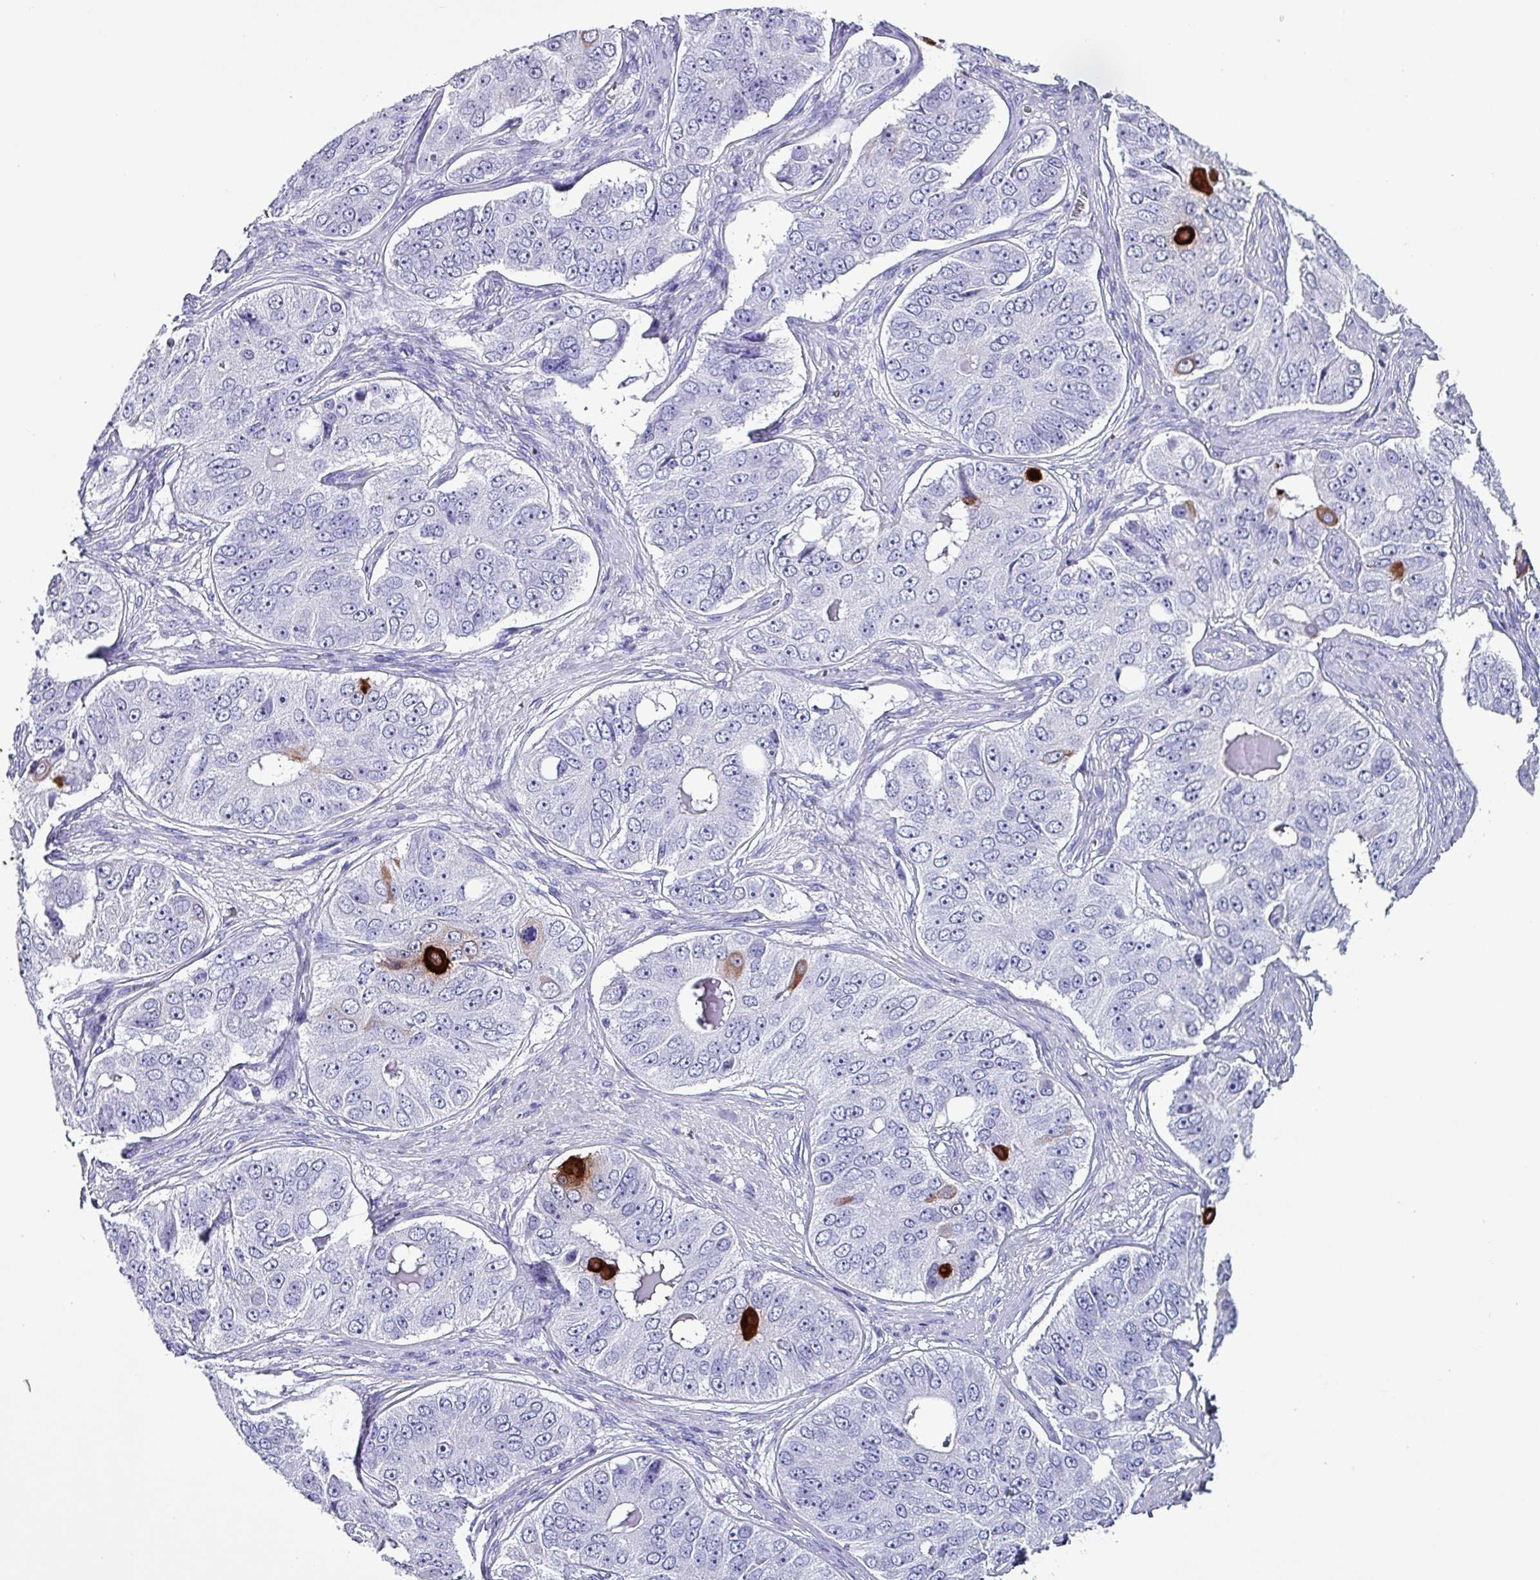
{"staining": {"intensity": "strong", "quantity": "<25%", "location": "cytoplasmic/membranous"}, "tissue": "ovarian cancer", "cell_type": "Tumor cells", "image_type": "cancer", "snomed": [{"axis": "morphology", "description": "Carcinoma, endometroid"}, {"axis": "topography", "description": "Ovary"}], "caption": "A brown stain labels strong cytoplasmic/membranous staining of a protein in human endometroid carcinoma (ovarian) tumor cells.", "gene": "KRT6C", "patient": {"sex": "female", "age": 51}}